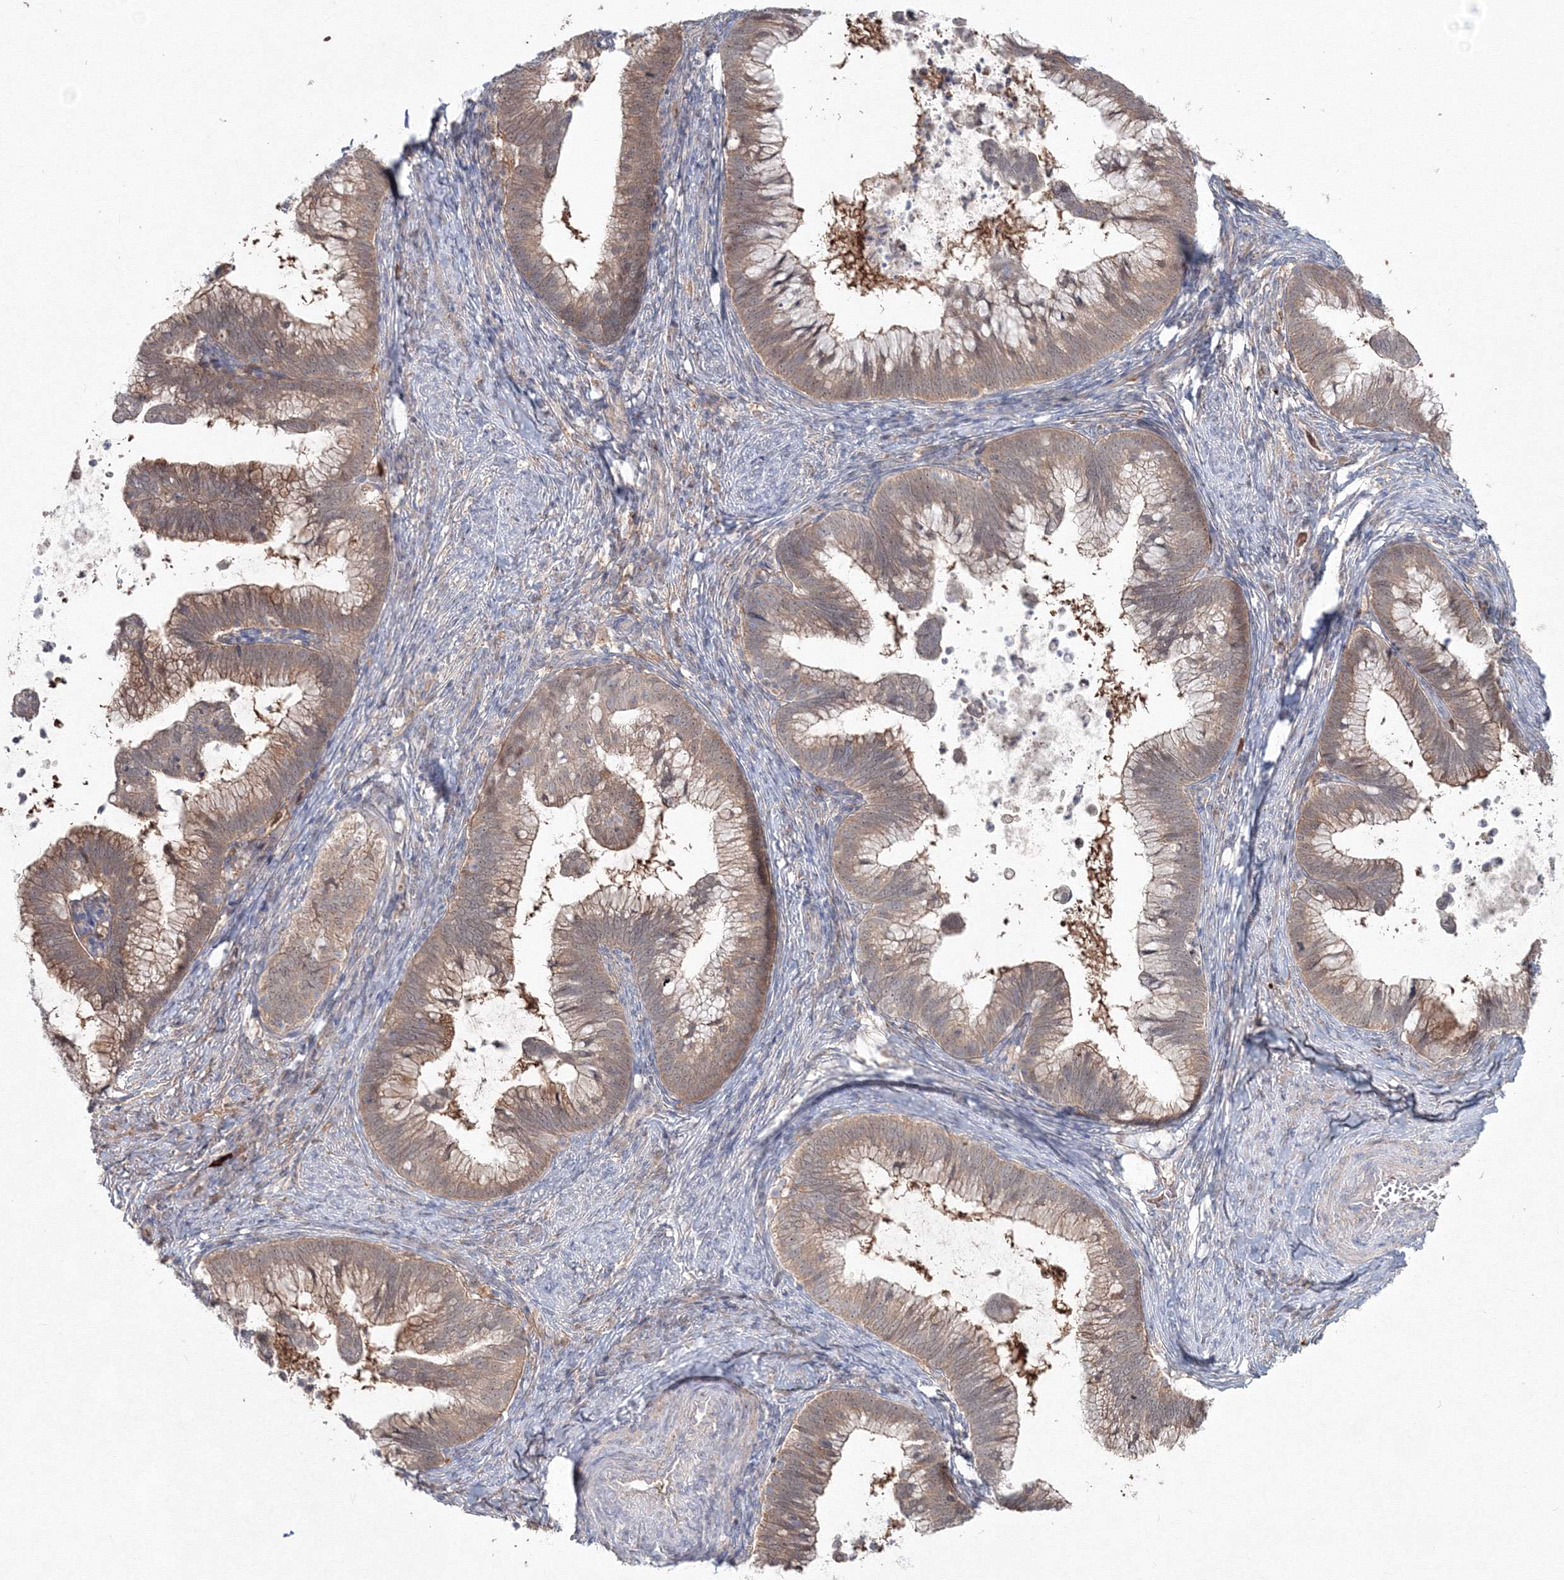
{"staining": {"intensity": "moderate", "quantity": ">75%", "location": "cytoplasmic/membranous"}, "tissue": "cervical cancer", "cell_type": "Tumor cells", "image_type": "cancer", "snomed": [{"axis": "morphology", "description": "Adenocarcinoma, NOS"}, {"axis": "topography", "description": "Cervix"}], "caption": "A high-resolution image shows IHC staining of adenocarcinoma (cervical), which shows moderate cytoplasmic/membranous expression in about >75% of tumor cells. (DAB (3,3'-diaminobenzidine) = brown stain, brightfield microscopy at high magnification).", "gene": "MKRN2", "patient": {"sex": "female", "age": 36}}